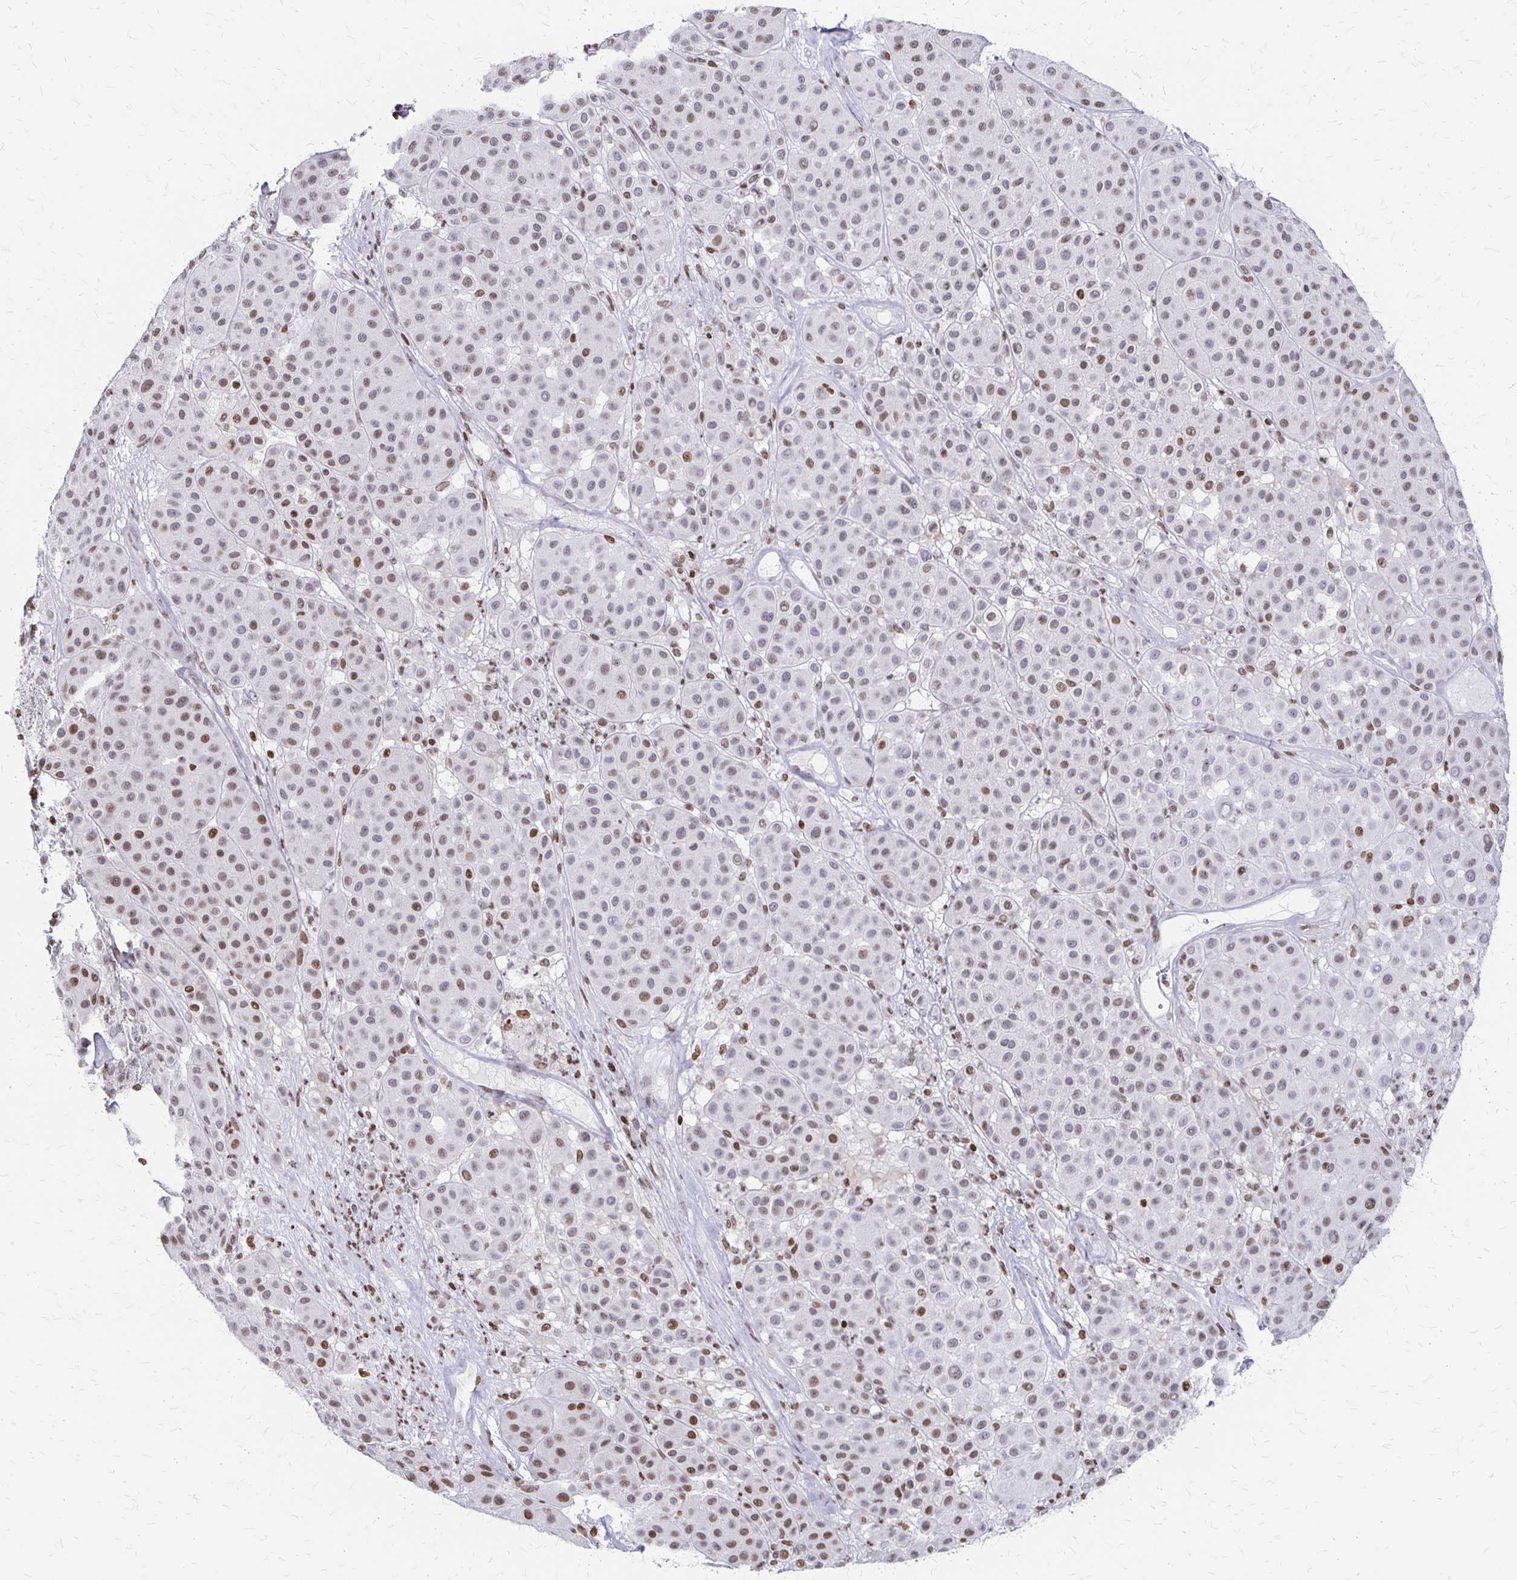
{"staining": {"intensity": "moderate", "quantity": "25%-75%", "location": "nuclear"}, "tissue": "melanoma", "cell_type": "Tumor cells", "image_type": "cancer", "snomed": [{"axis": "morphology", "description": "Malignant melanoma, Metastatic site"}, {"axis": "topography", "description": "Smooth muscle"}], "caption": "Immunohistochemistry of melanoma shows medium levels of moderate nuclear staining in about 25%-75% of tumor cells.", "gene": "ZNF280C", "patient": {"sex": "male", "age": 41}}